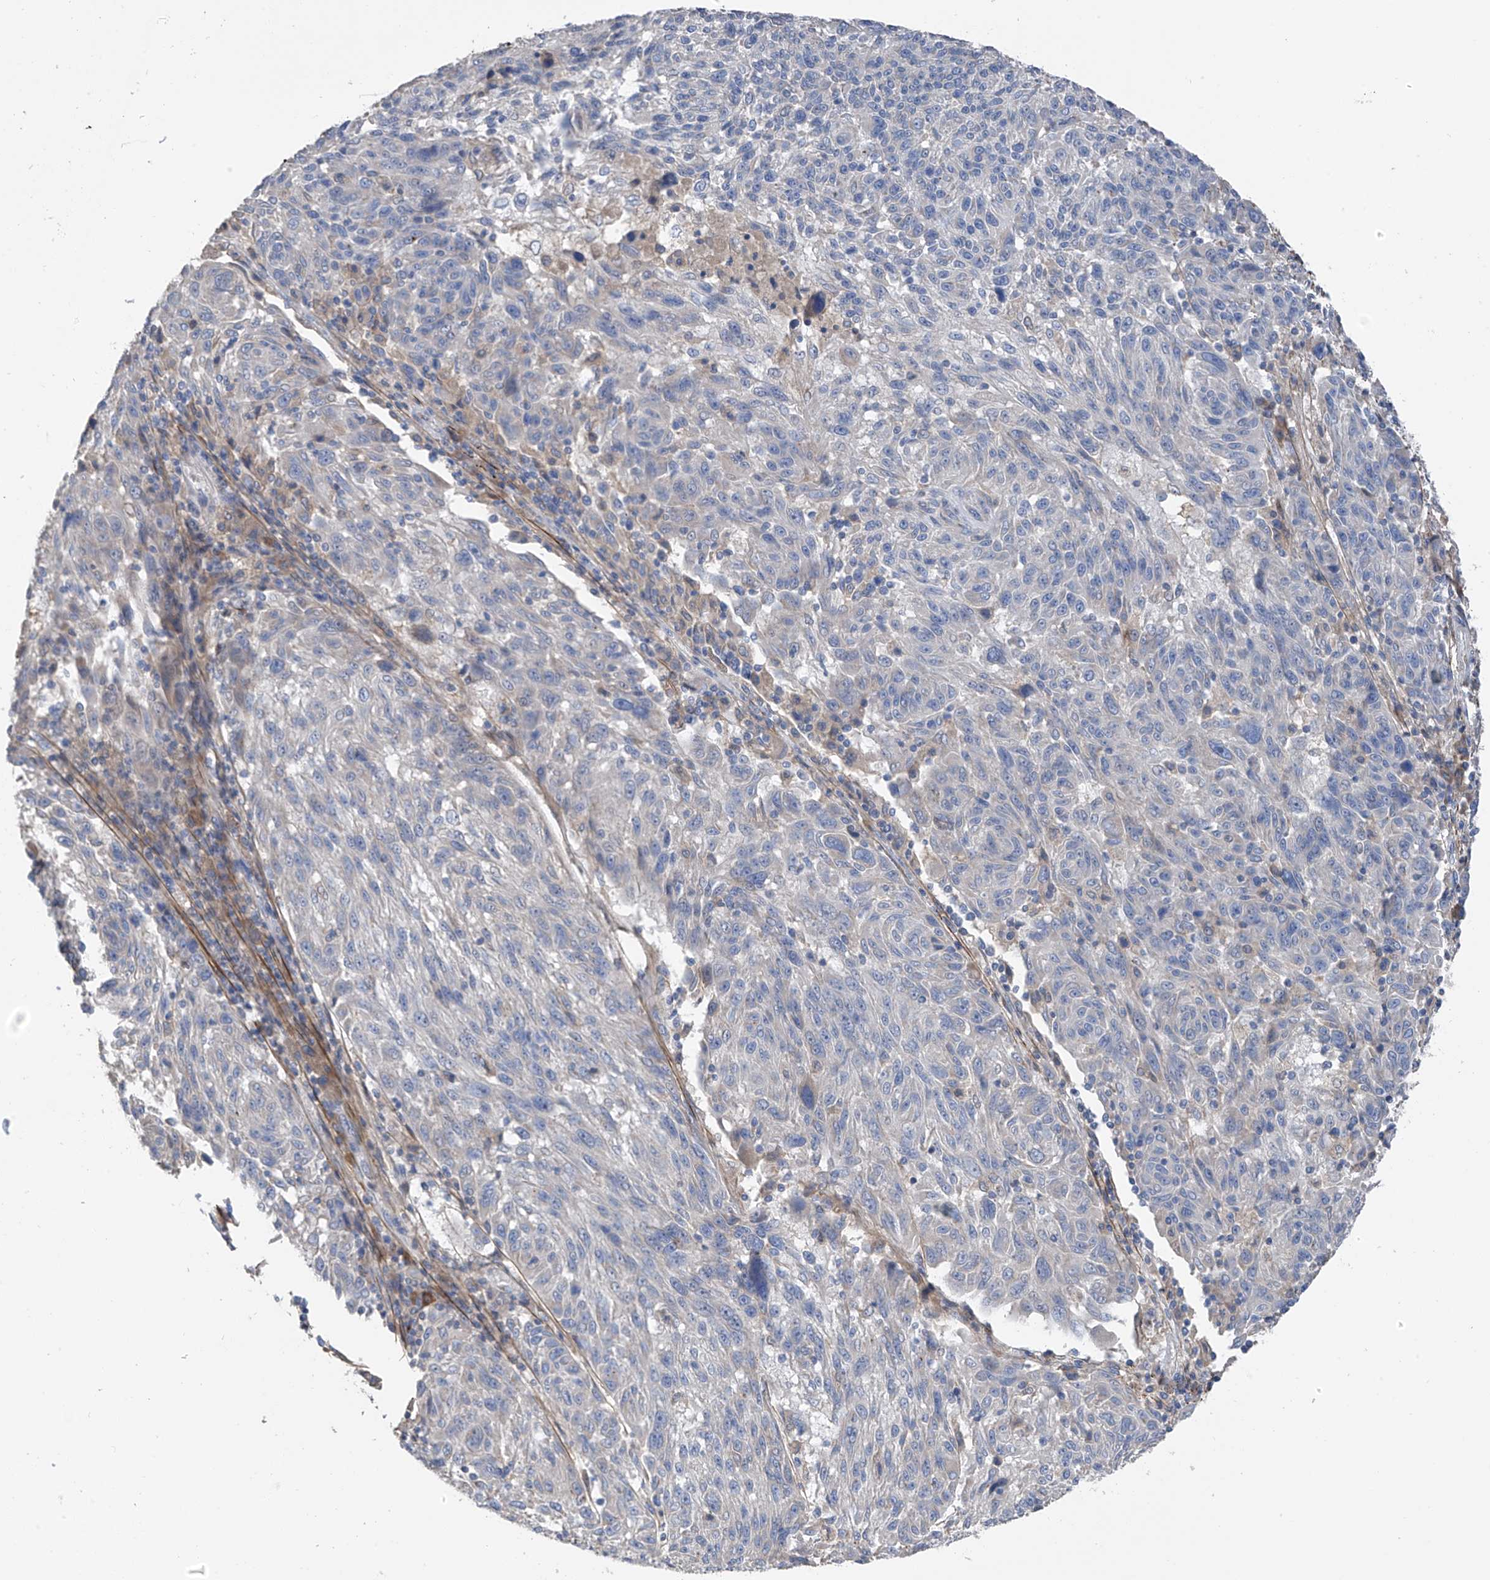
{"staining": {"intensity": "negative", "quantity": "none", "location": "none"}, "tissue": "melanoma", "cell_type": "Tumor cells", "image_type": "cancer", "snomed": [{"axis": "morphology", "description": "Malignant melanoma, NOS"}, {"axis": "topography", "description": "Skin"}], "caption": "Photomicrograph shows no significant protein staining in tumor cells of melanoma. (DAB immunohistochemistry (IHC) visualized using brightfield microscopy, high magnification).", "gene": "GALNTL6", "patient": {"sex": "male", "age": 53}}